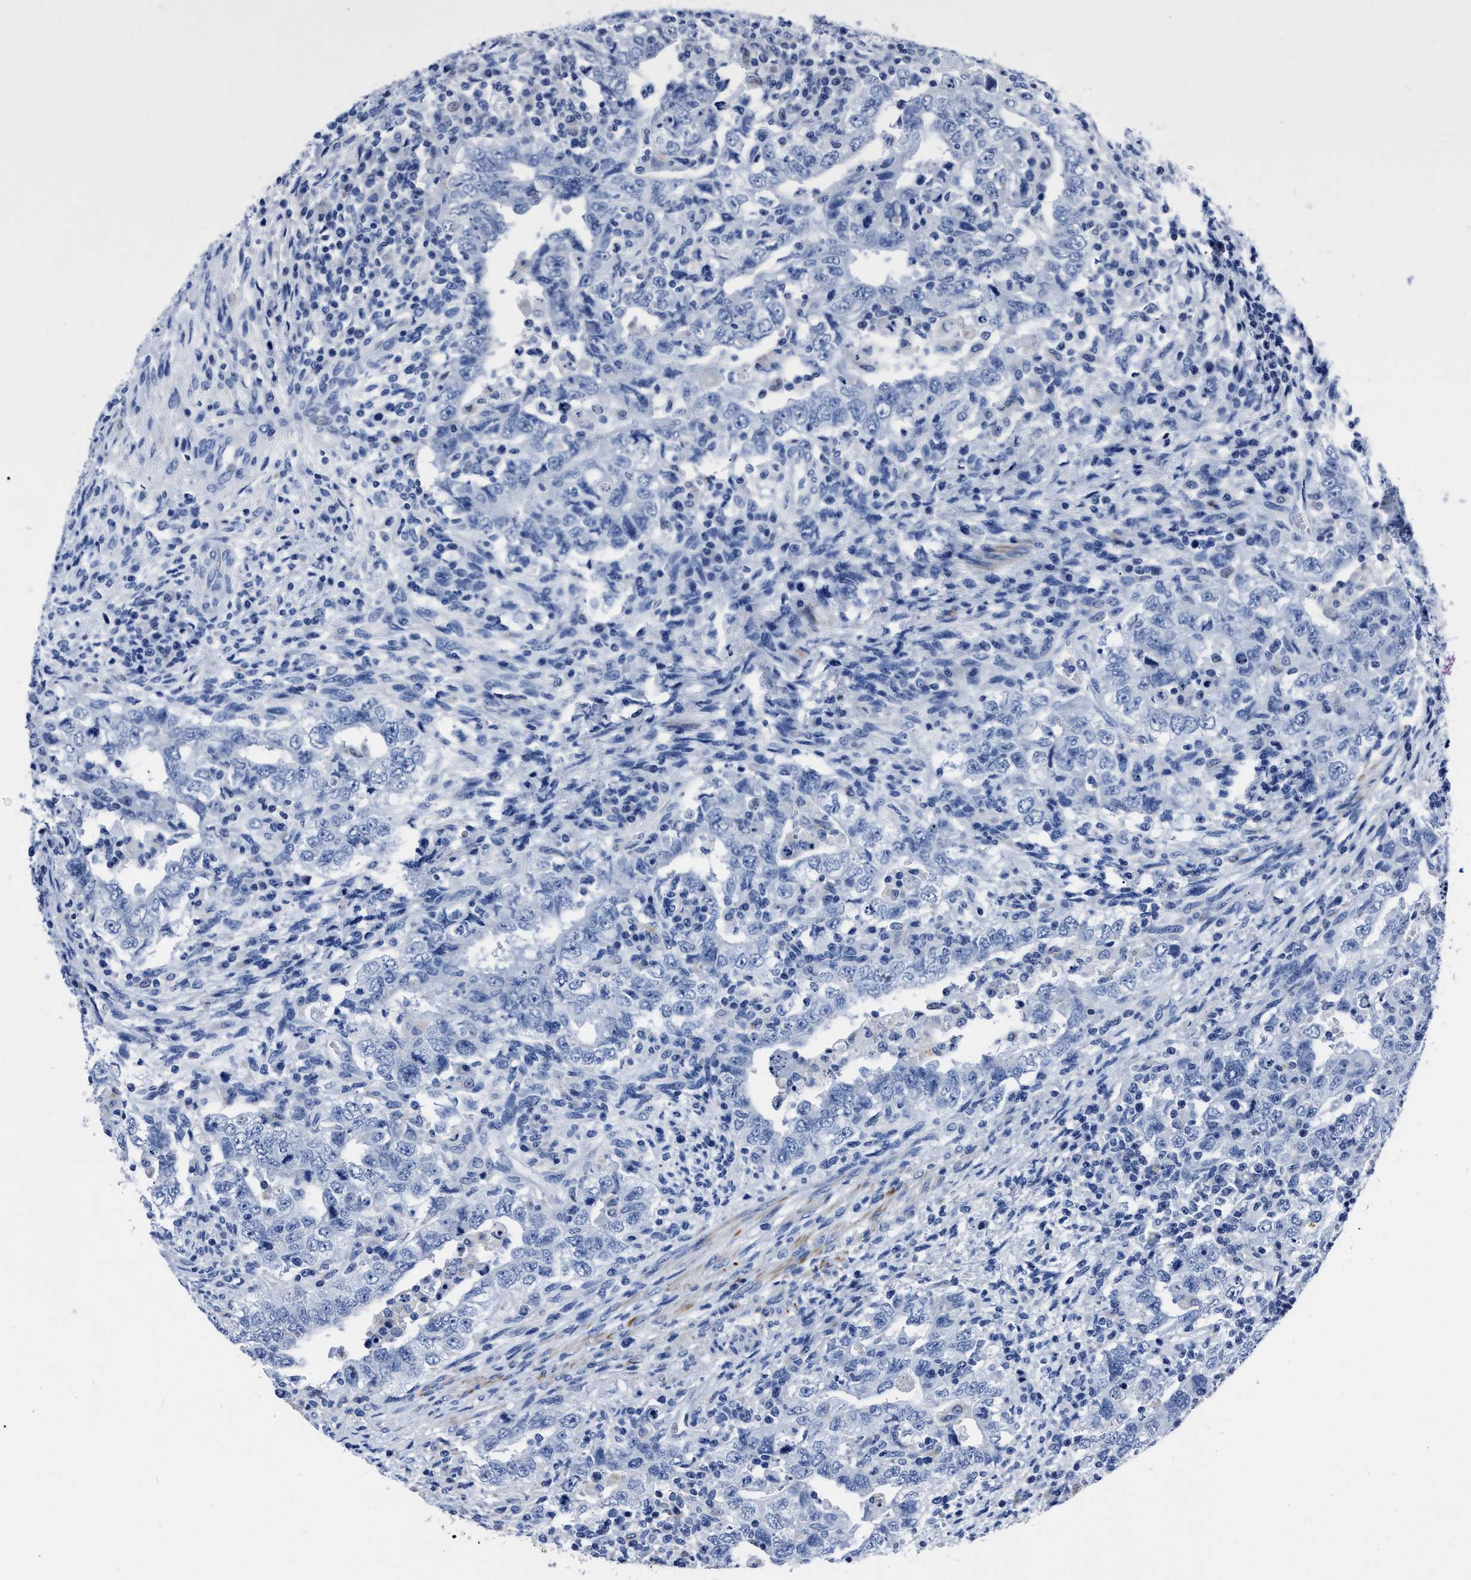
{"staining": {"intensity": "negative", "quantity": "none", "location": "none"}, "tissue": "testis cancer", "cell_type": "Tumor cells", "image_type": "cancer", "snomed": [{"axis": "morphology", "description": "Carcinoma, Embryonal, NOS"}, {"axis": "topography", "description": "Testis"}], "caption": "Histopathology image shows no significant protein expression in tumor cells of testis embryonal carcinoma. Nuclei are stained in blue.", "gene": "MOV10L1", "patient": {"sex": "male", "age": 26}}